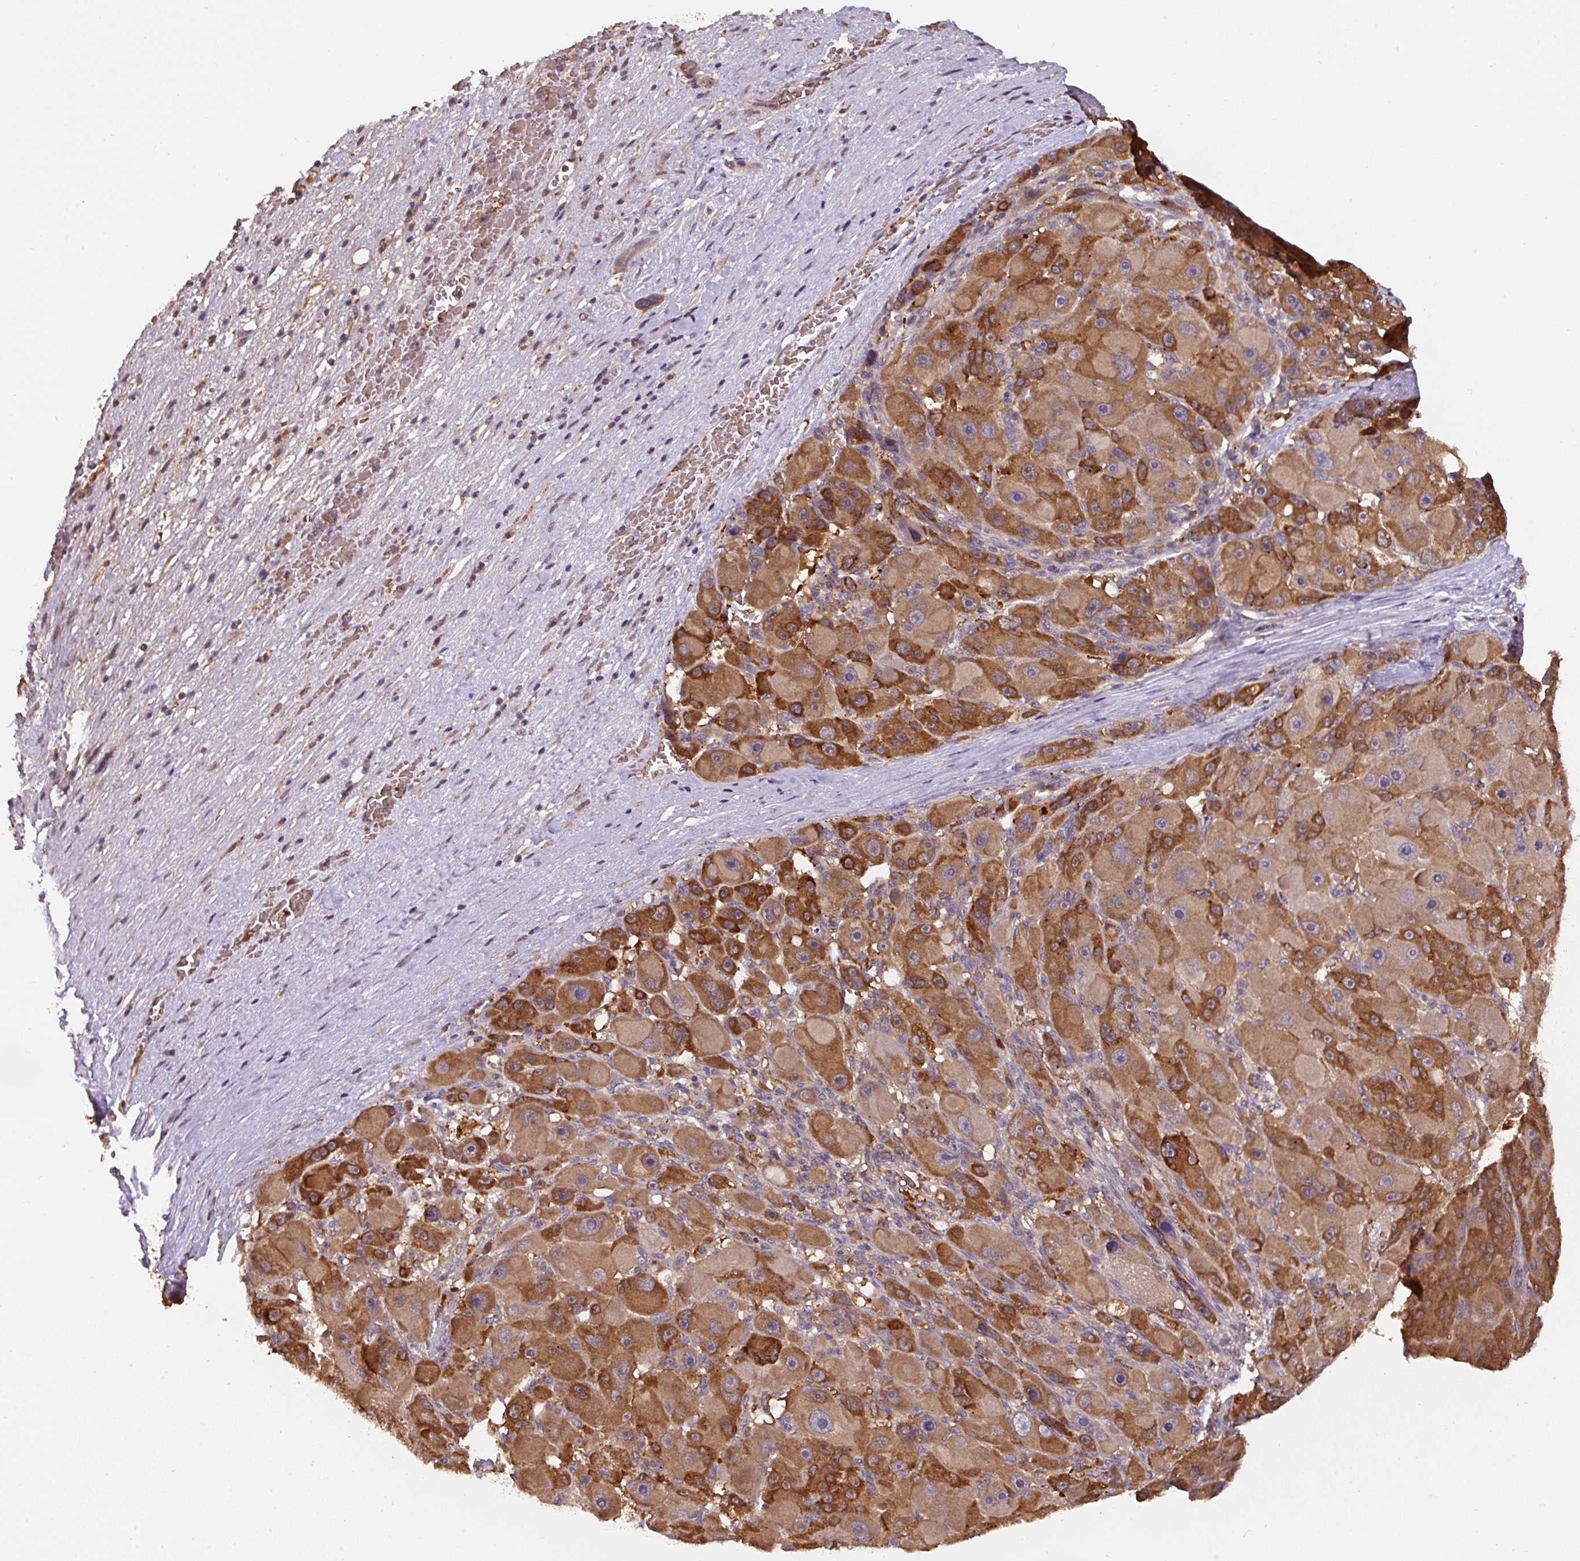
{"staining": {"intensity": "strong", "quantity": ">75%", "location": "cytoplasmic/membranous"}, "tissue": "liver cancer", "cell_type": "Tumor cells", "image_type": "cancer", "snomed": [{"axis": "morphology", "description": "Carcinoma, Hepatocellular, NOS"}, {"axis": "topography", "description": "Liver"}], "caption": "Liver cancer (hepatocellular carcinoma) tissue demonstrates strong cytoplasmic/membranous expression in approximately >75% of tumor cells The staining was performed using DAB, with brown indicating positive protein expression. Nuclei are stained blue with hematoxylin.", "gene": "ST13", "patient": {"sex": "male", "age": 76}}